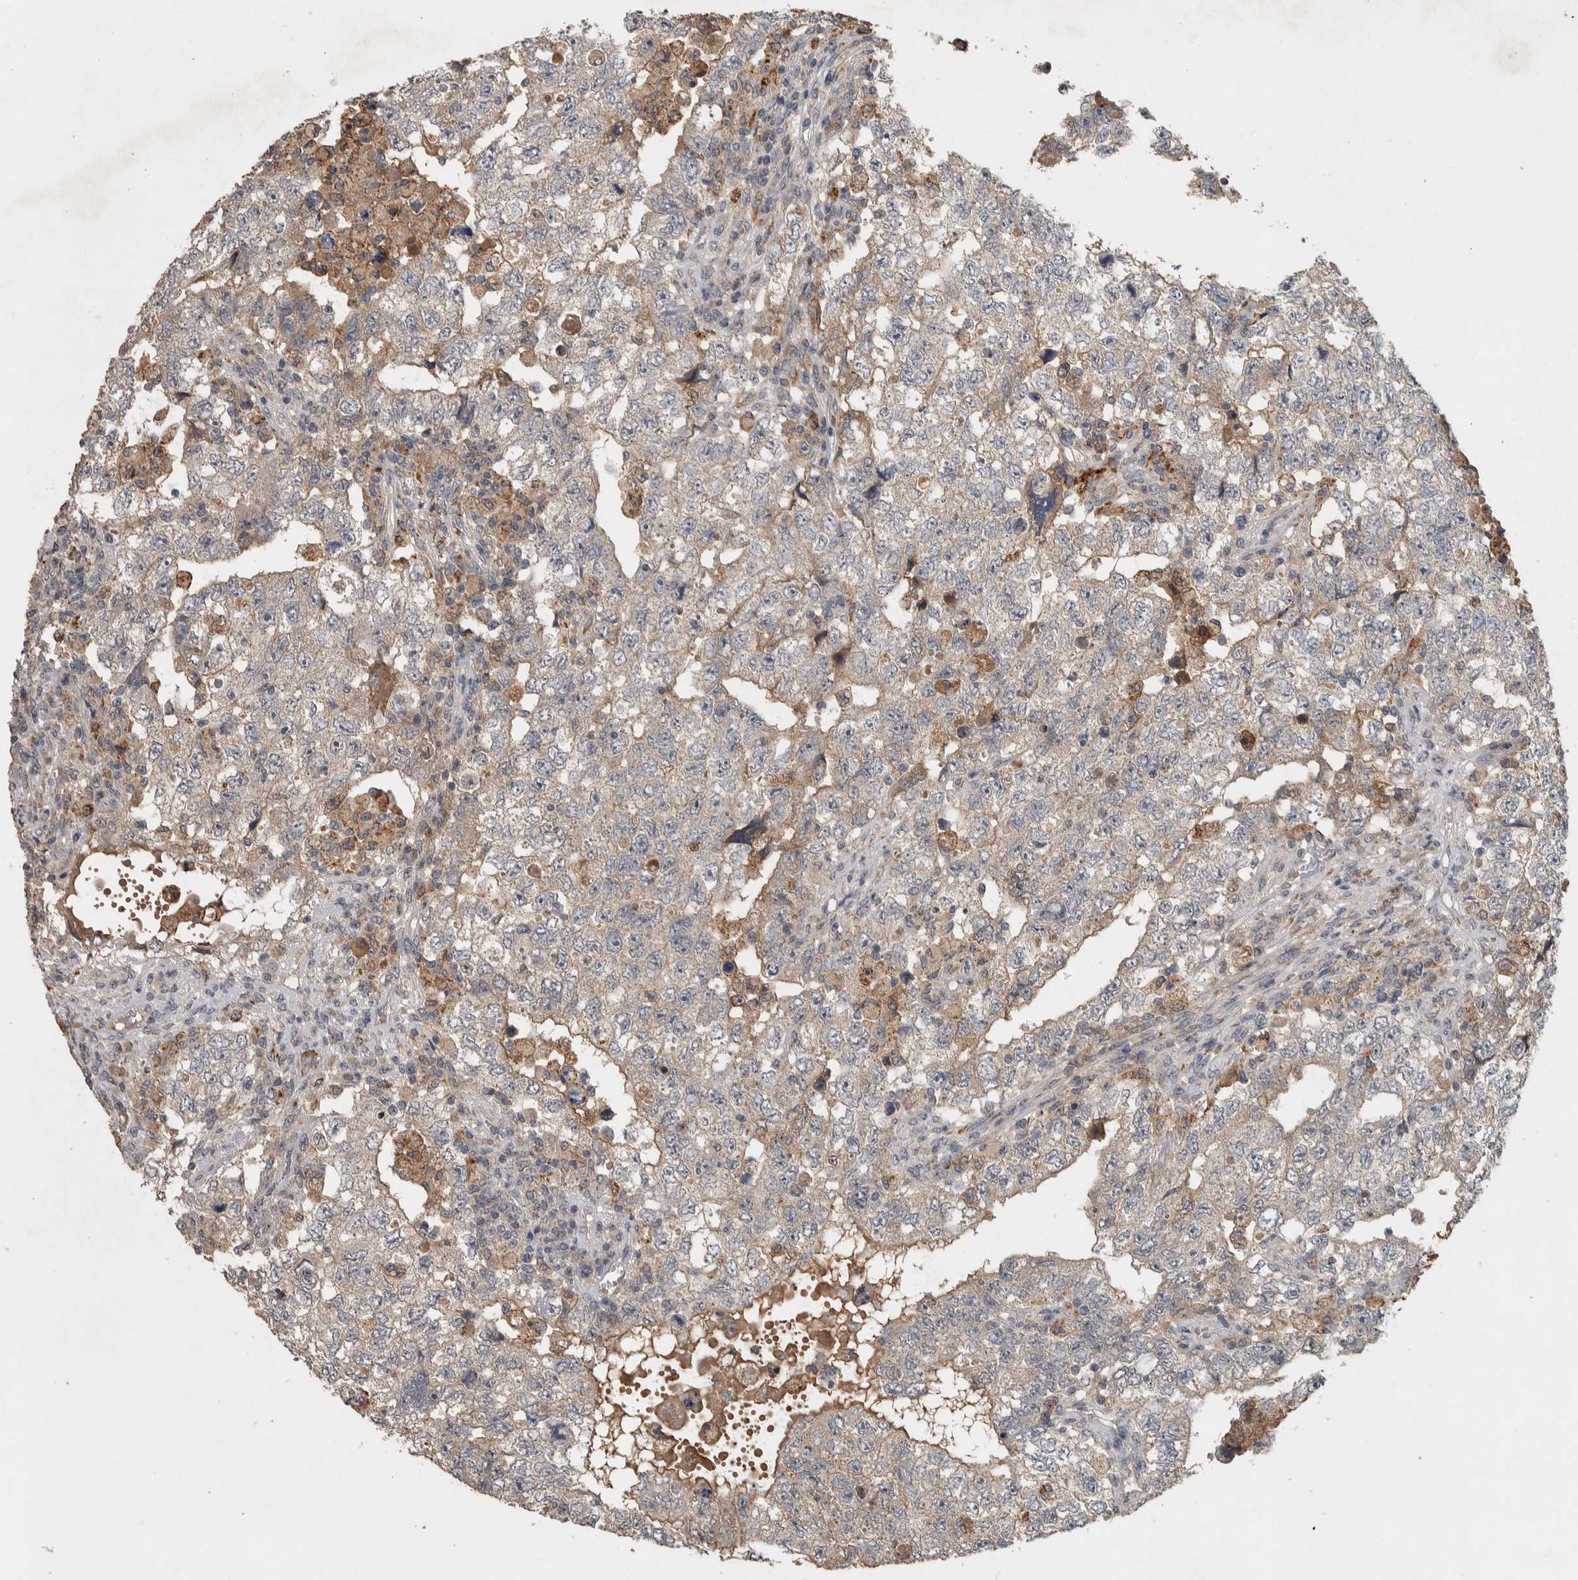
{"staining": {"intensity": "weak", "quantity": "<25%", "location": "cytoplasmic/membranous"}, "tissue": "testis cancer", "cell_type": "Tumor cells", "image_type": "cancer", "snomed": [{"axis": "morphology", "description": "Carcinoma, Embryonal, NOS"}, {"axis": "topography", "description": "Testis"}], "caption": "High power microscopy histopathology image of an IHC micrograph of testis cancer, revealing no significant staining in tumor cells.", "gene": "CHRM3", "patient": {"sex": "male", "age": 36}}